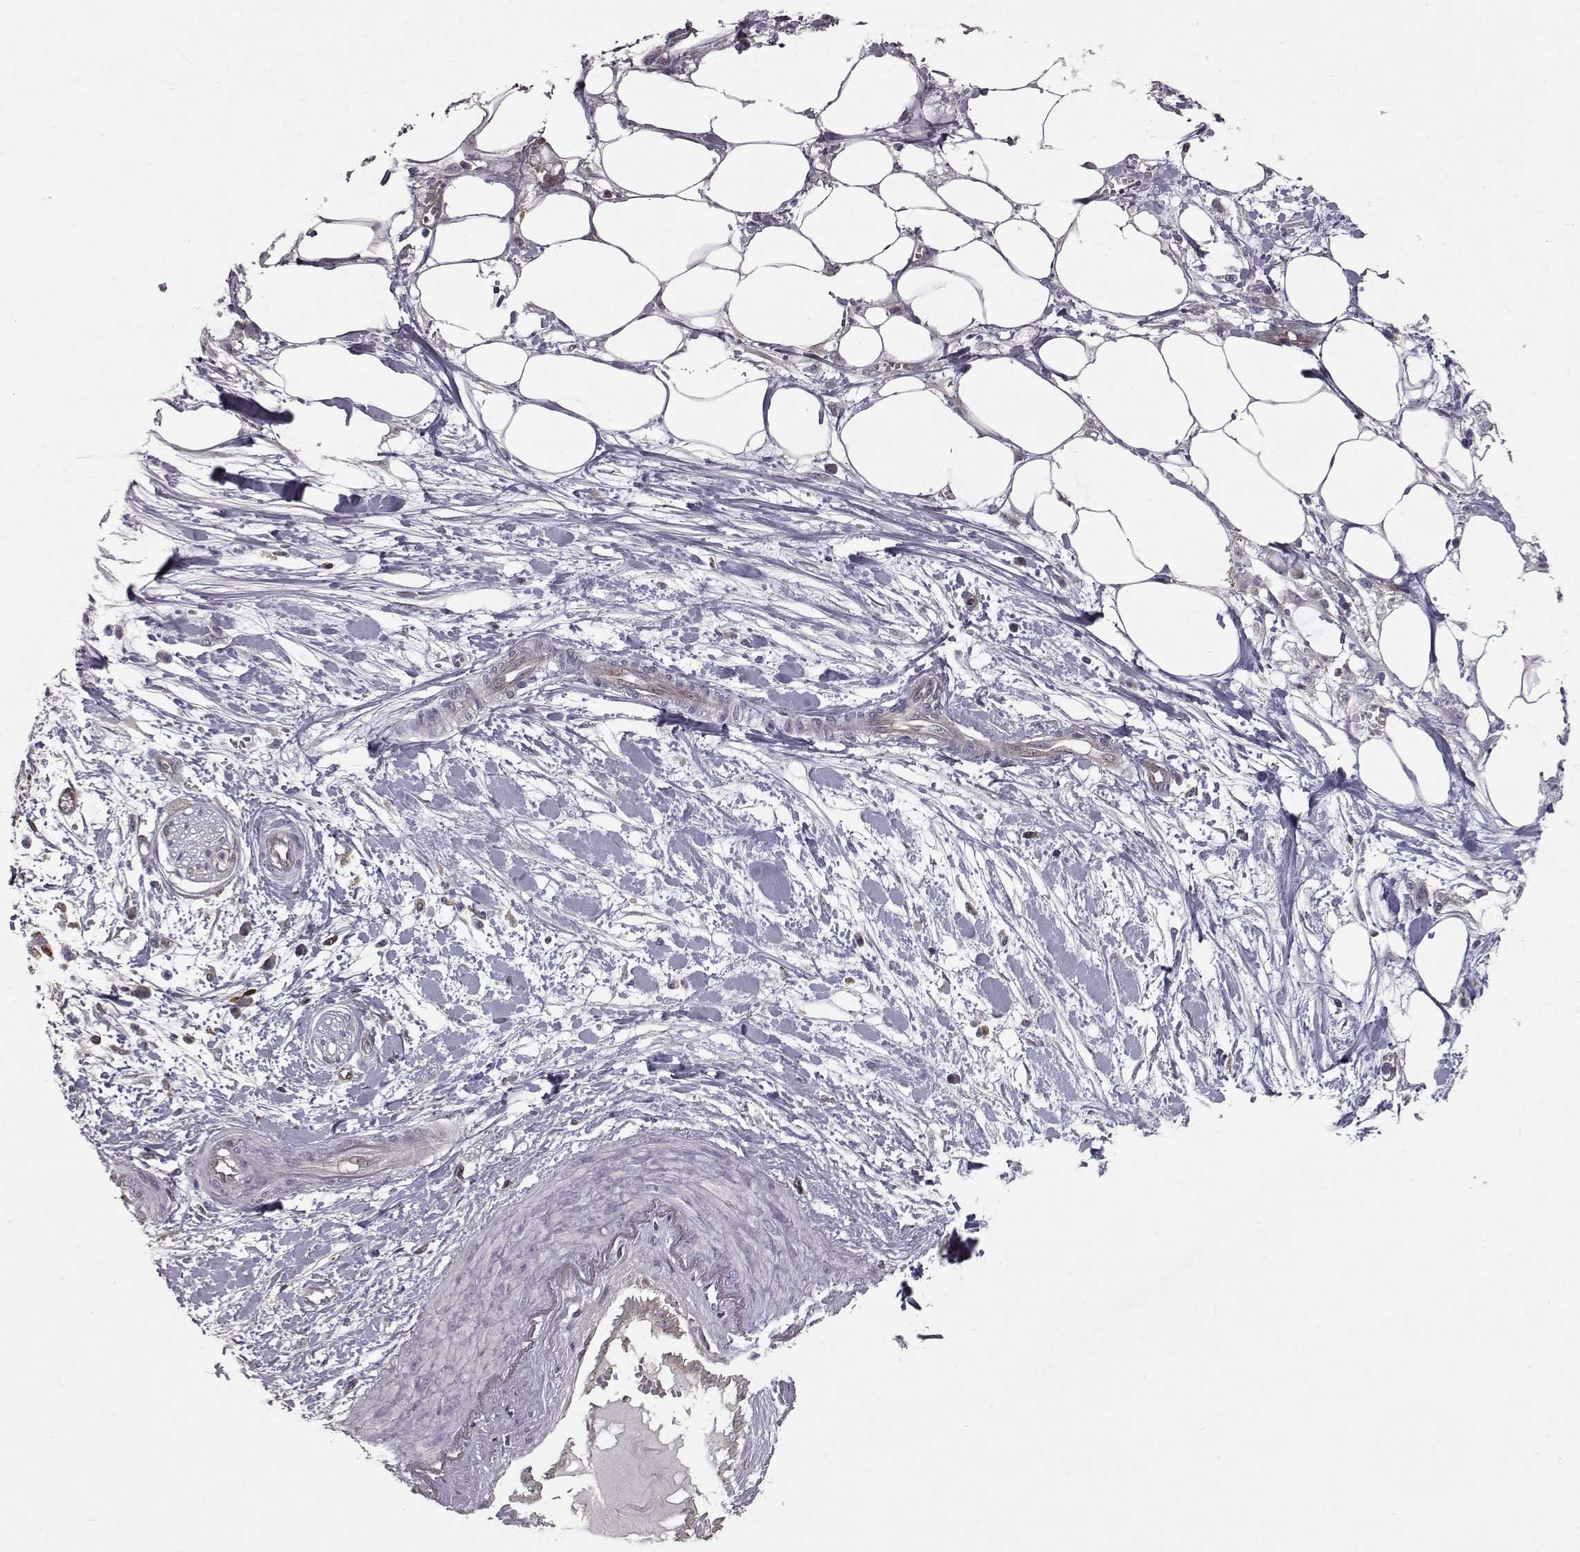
{"staining": {"intensity": "strong", "quantity": "<25%", "location": "nuclear"}, "tissue": "pancreatic cancer", "cell_type": "Tumor cells", "image_type": "cancer", "snomed": [{"axis": "morphology", "description": "Normal tissue, NOS"}, {"axis": "morphology", "description": "Adenocarcinoma, NOS"}, {"axis": "topography", "description": "Lymph node"}, {"axis": "topography", "description": "Pancreas"}], "caption": "A histopathology image of human pancreatic cancer stained for a protein demonstrates strong nuclear brown staining in tumor cells.", "gene": "RANBP1", "patient": {"sex": "female", "age": 58}}